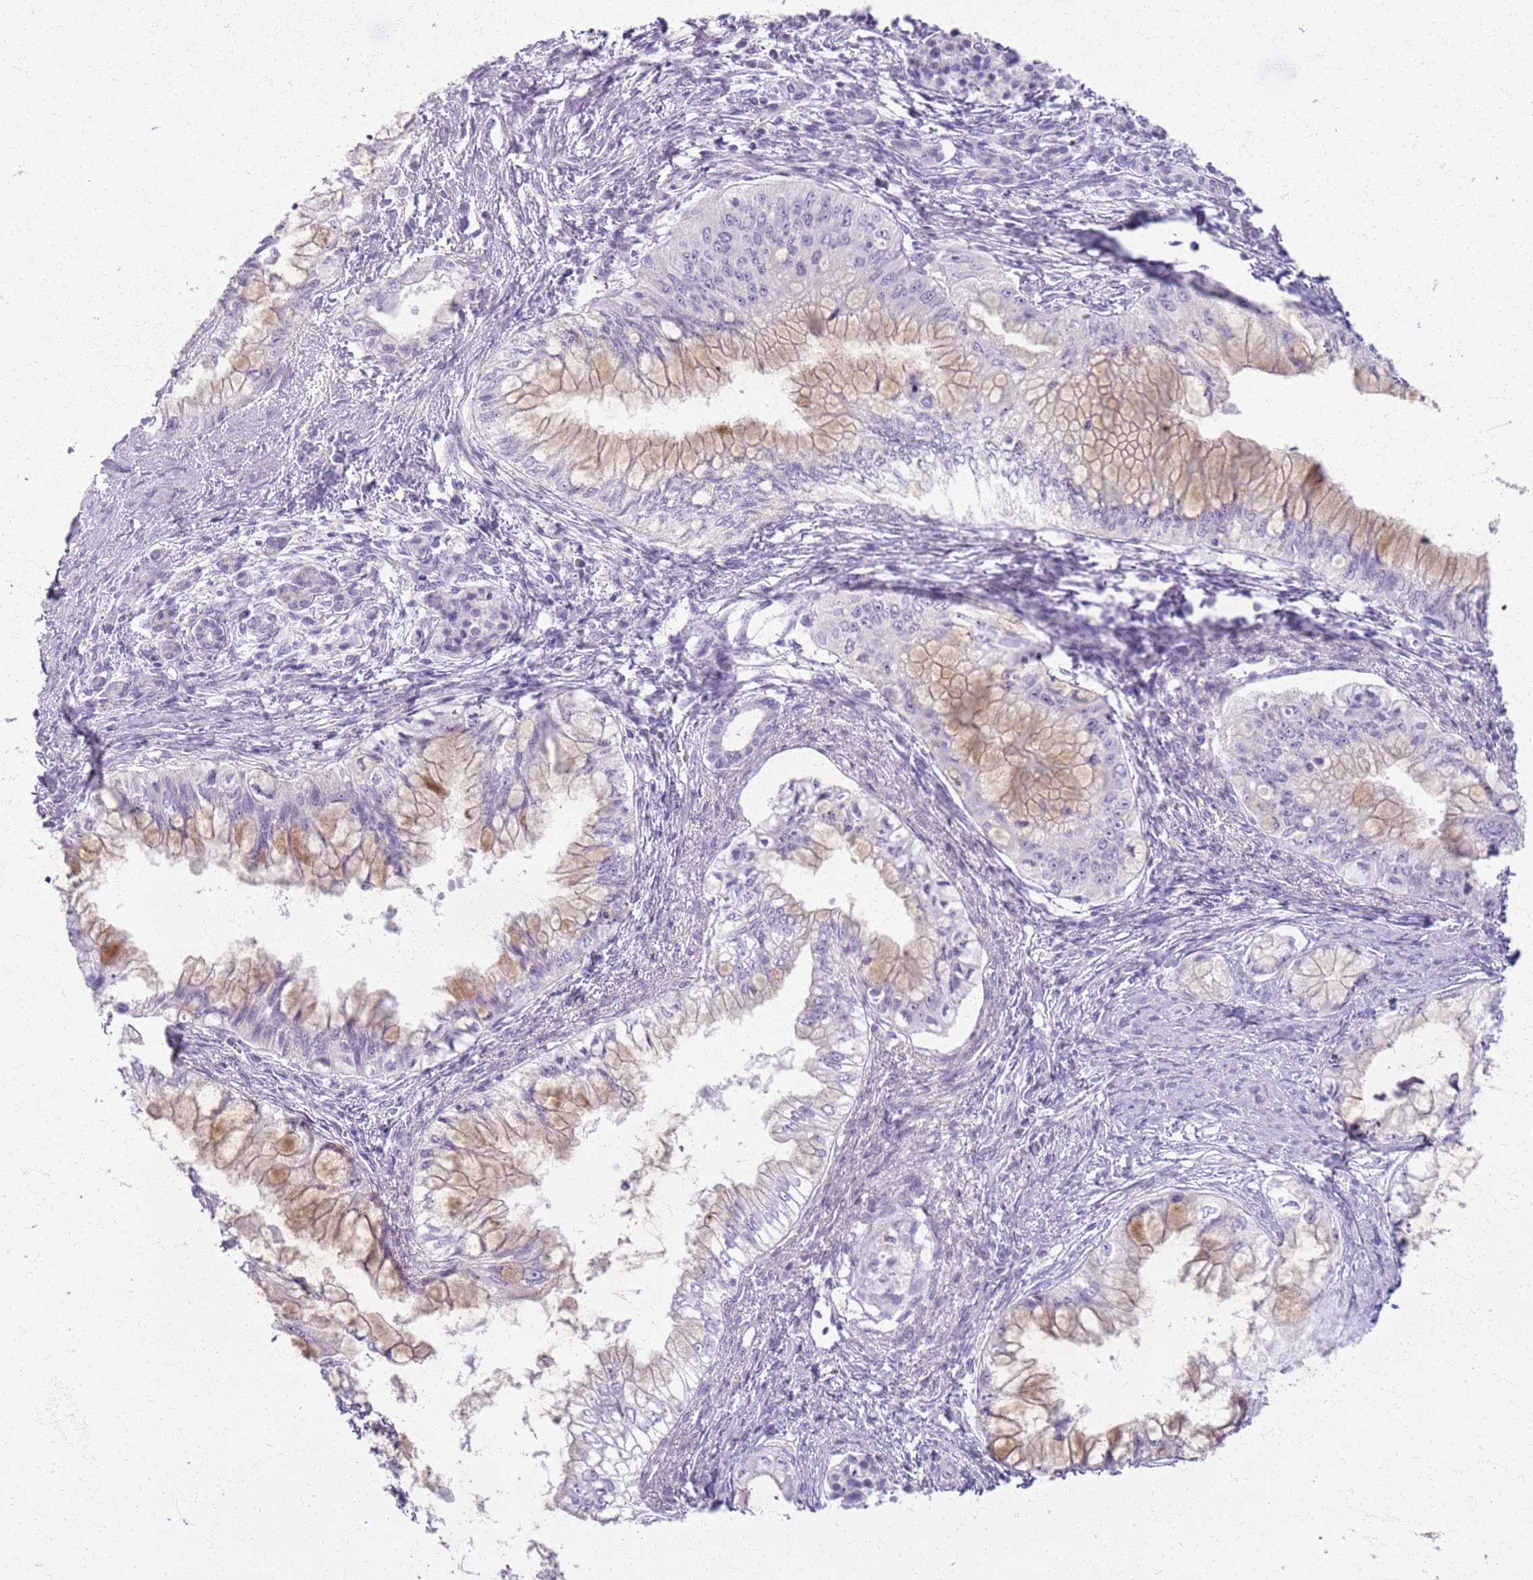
{"staining": {"intensity": "moderate", "quantity": "<25%", "location": "cytoplasmic/membranous"}, "tissue": "pancreatic cancer", "cell_type": "Tumor cells", "image_type": "cancer", "snomed": [{"axis": "morphology", "description": "Adenocarcinoma, NOS"}, {"axis": "topography", "description": "Pancreas"}], "caption": "Pancreatic adenocarcinoma was stained to show a protein in brown. There is low levels of moderate cytoplasmic/membranous expression in about <25% of tumor cells.", "gene": "CSRP3", "patient": {"sex": "male", "age": 48}}